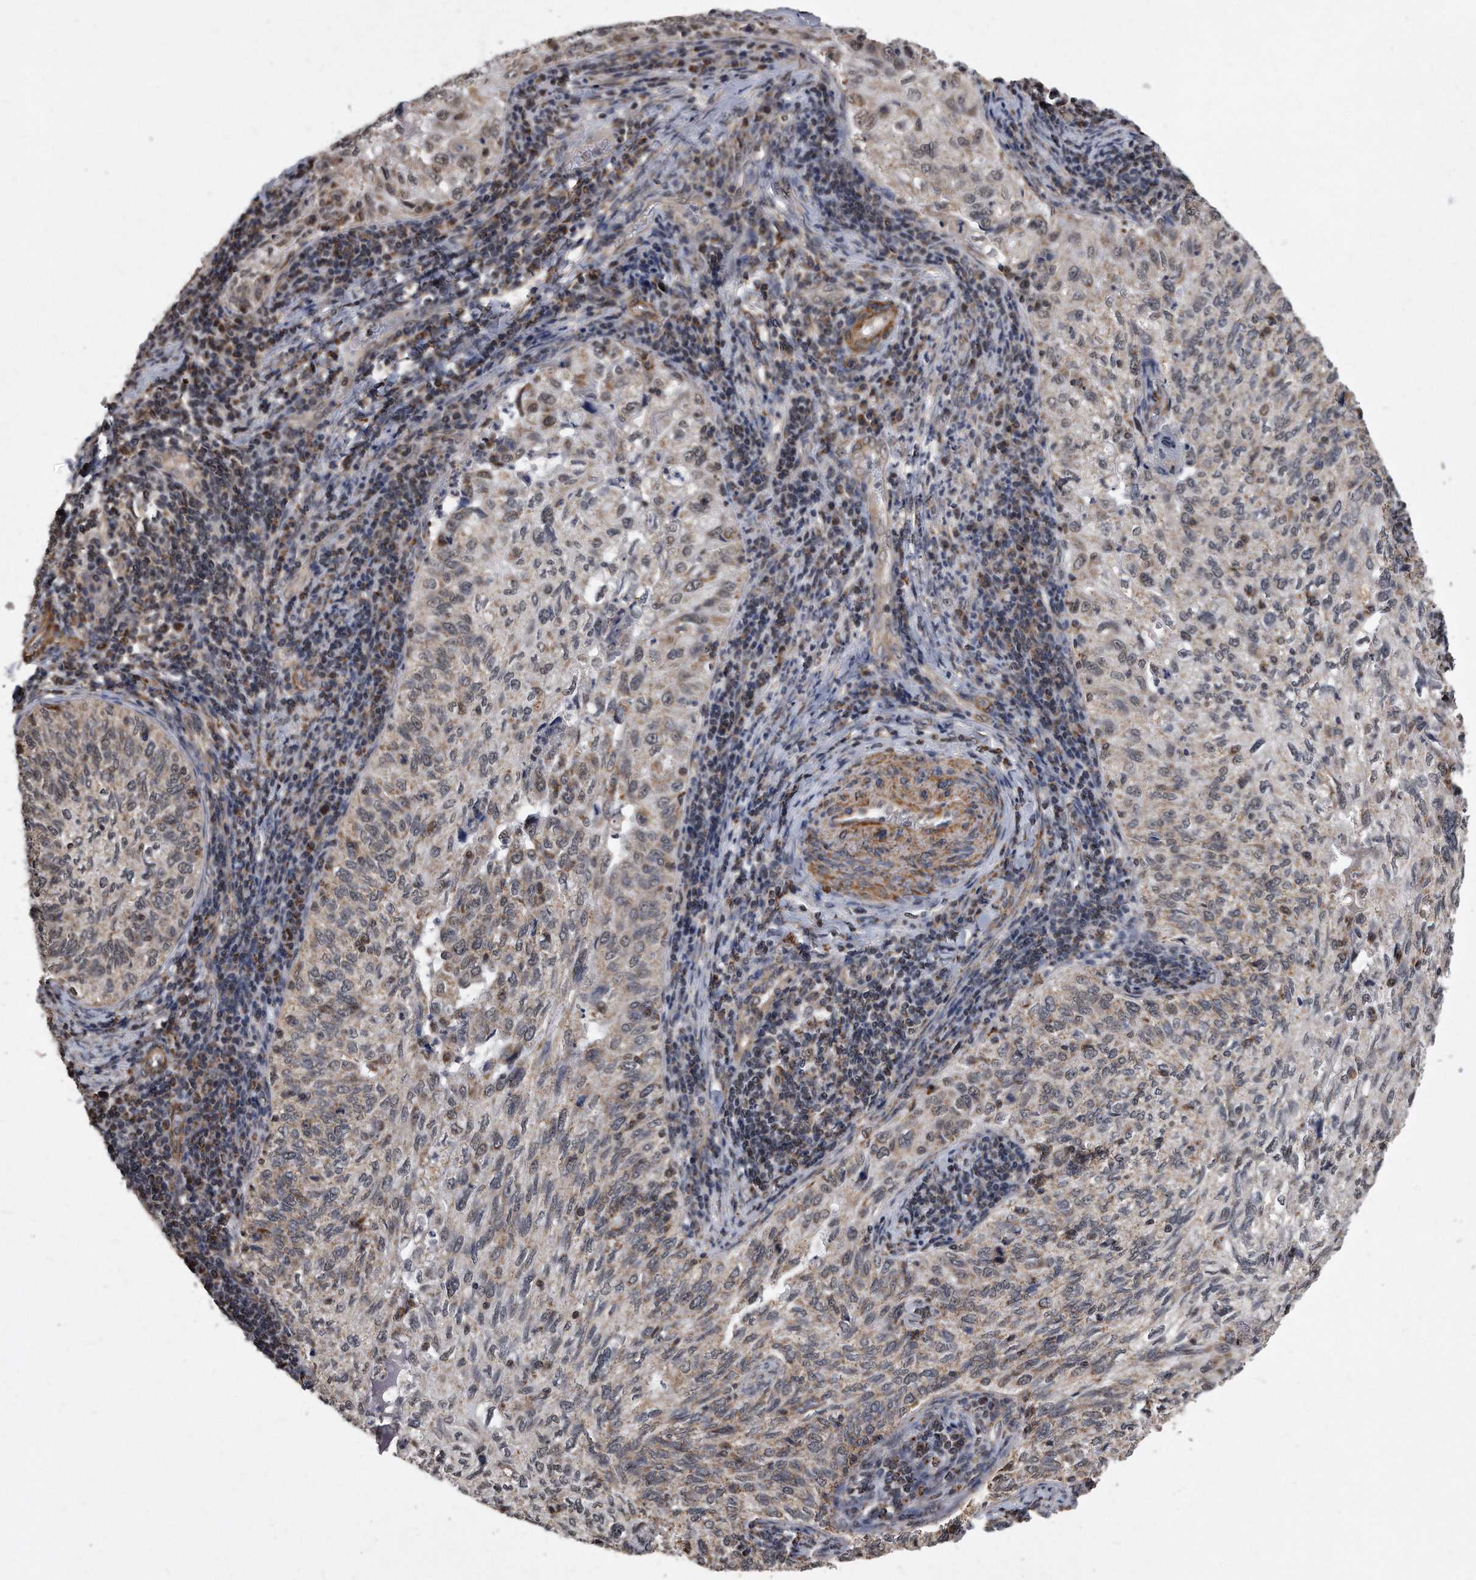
{"staining": {"intensity": "weak", "quantity": "25%-75%", "location": "cytoplasmic/membranous,nuclear"}, "tissue": "cervical cancer", "cell_type": "Tumor cells", "image_type": "cancer", "snomed": [{"axis": "morphology", "description": "Squamous cell carcinoma, NOS"}, {"axis": "topography", "description": "Cervix"}], "caption": "A low amount of weak cytoplasmic/membranous and nuclear expression is seen in about 25%-75% of tumor cells in squamous cell carcinoma (cervical) tissue.", "gene": "DUSP22", "patient": {"sex": "female", "age": 30}}